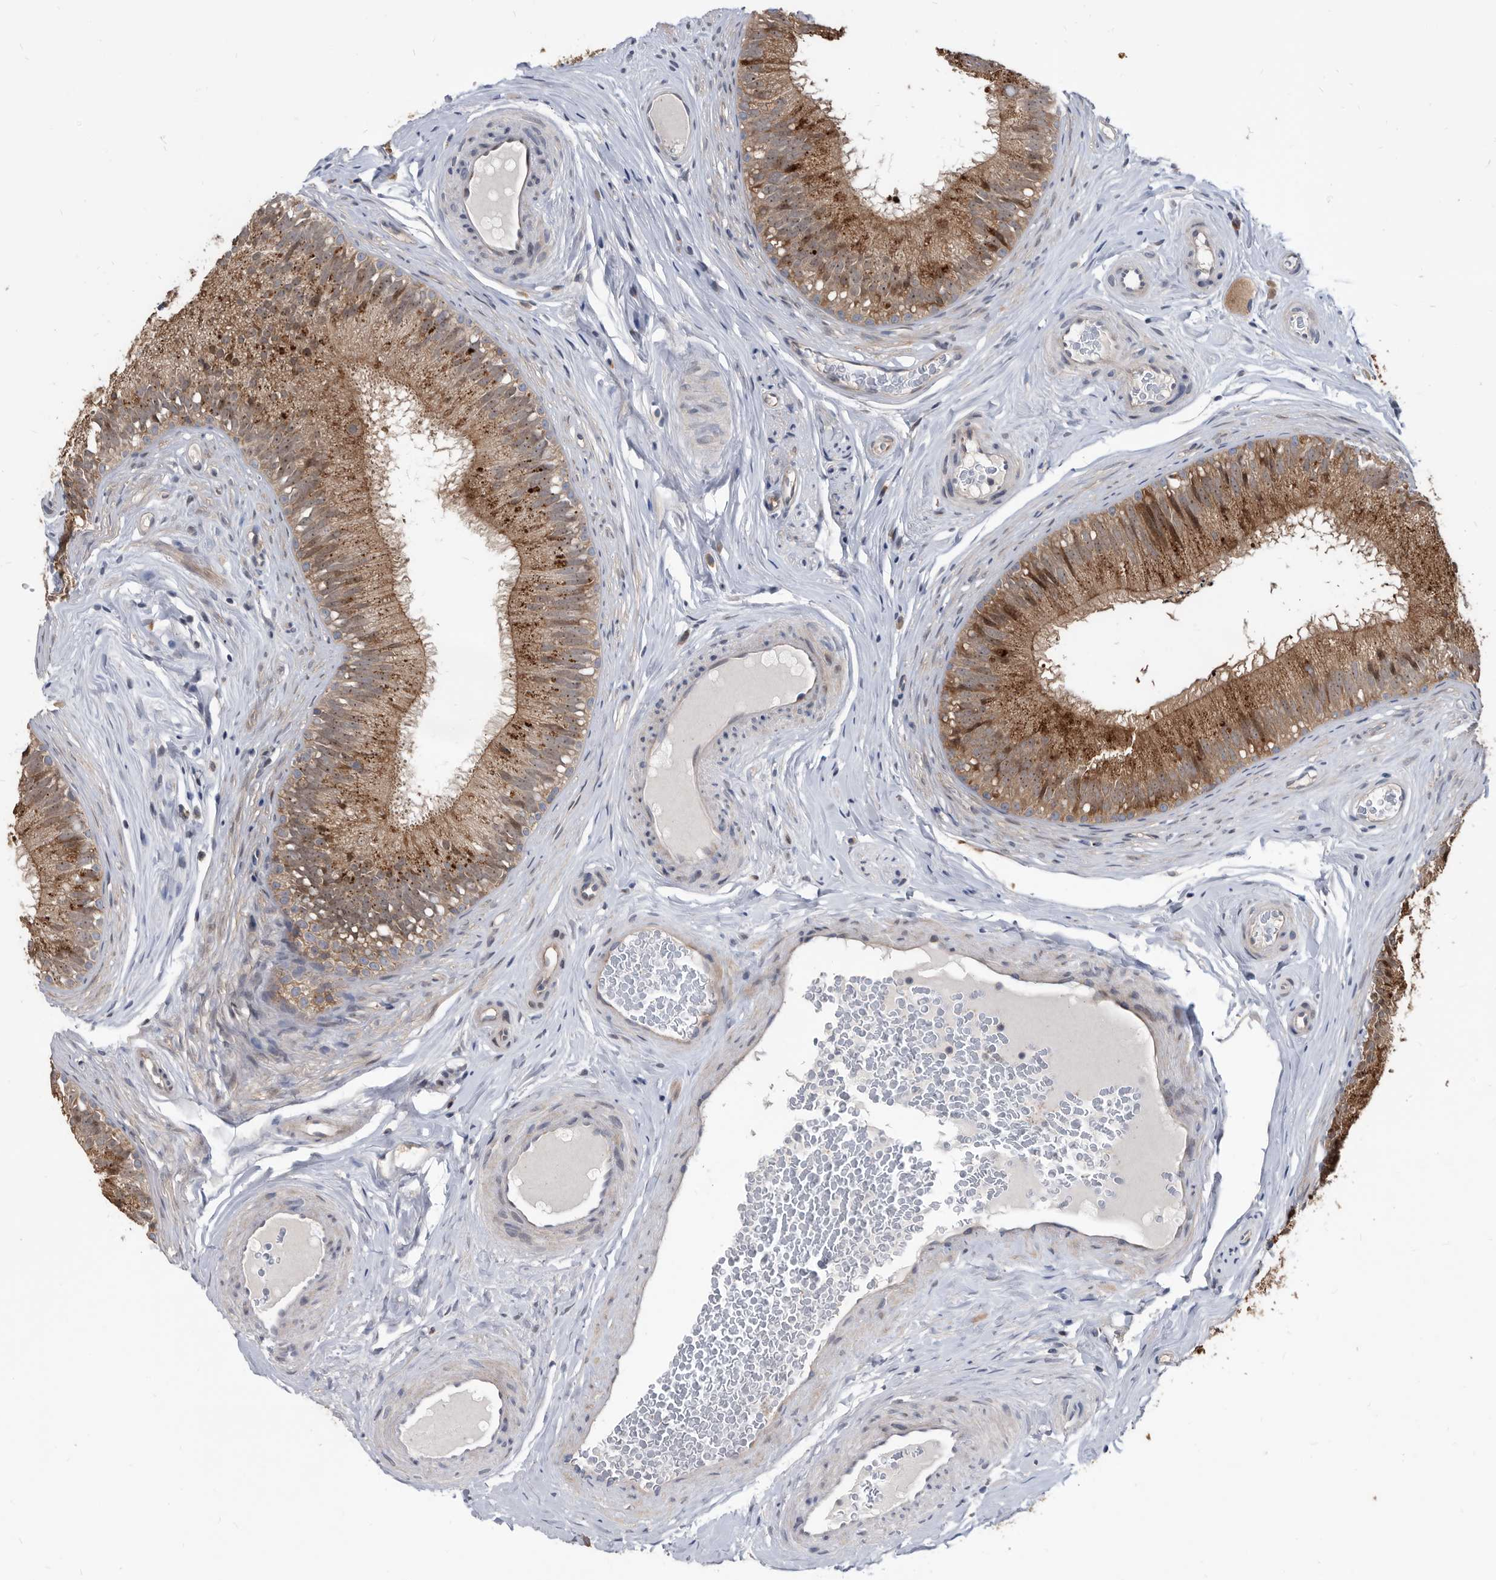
{"staining": {"intensity": "moderate", "quantity": ">75%", "location": "cytoplasmic/membranous,nuclear"}, "tissue": "epididymis", "cell_type": "Glandular cells", "image_type": "normal", "snomed": [{"axis": "morphology", "description": "Normal tissue, NOS"}, {"axis": "topography", "description": "Epididymis"}], "caption": "An immunohistochemistry (IHC) histopathology image of normal tissue is shown. Protein staining in brown labels moderate cytoplasmic/membranous,nuclear positivity in epididymis within glandular cells. The protein is shown in brown color, while the nuclei are stained blue.", "gene": "APEH", "patient": {"sex": "male", "age": 29}}